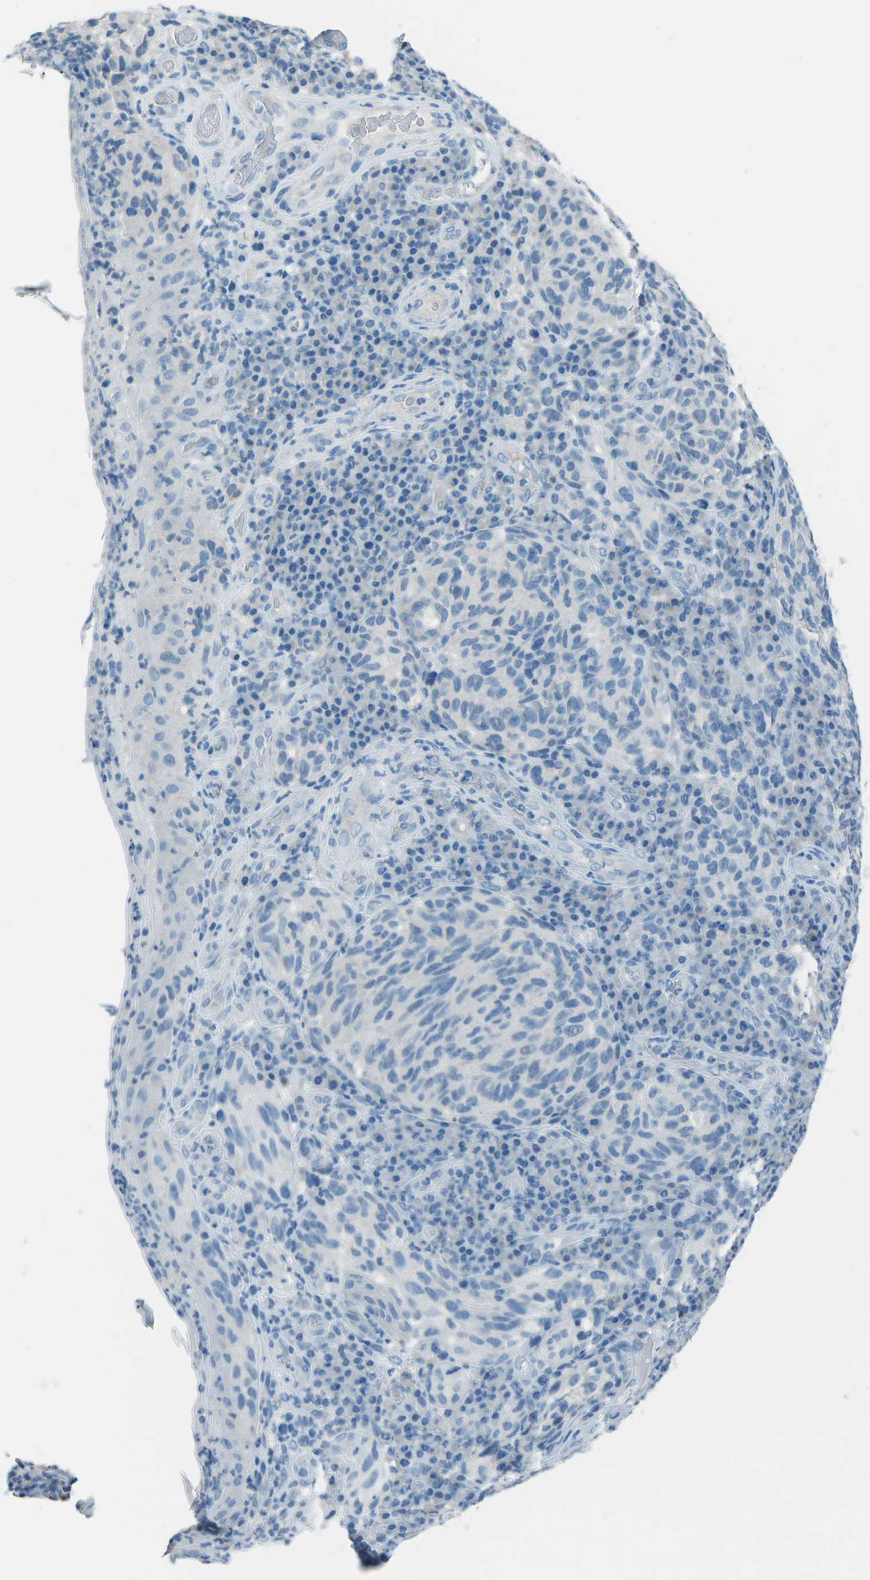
{"staining": {"intensity": "negative", "quantity": "none", "location": "none"}, "tissue": "melanoma", "cell_type": "Tumor cells", "image_type": "cancer", "snomed": [{"axis": "morphology", "description": "Malignant melanoma, NOS"}, {"axis": "topography", "description": "Skin"}], "caption": "This is an immunohistochemistry histopathology image of malignant melanoma. There is no expression in tumor cells.", "gene": "FGF1", "patient": {"sex": "female", "age": 73}}